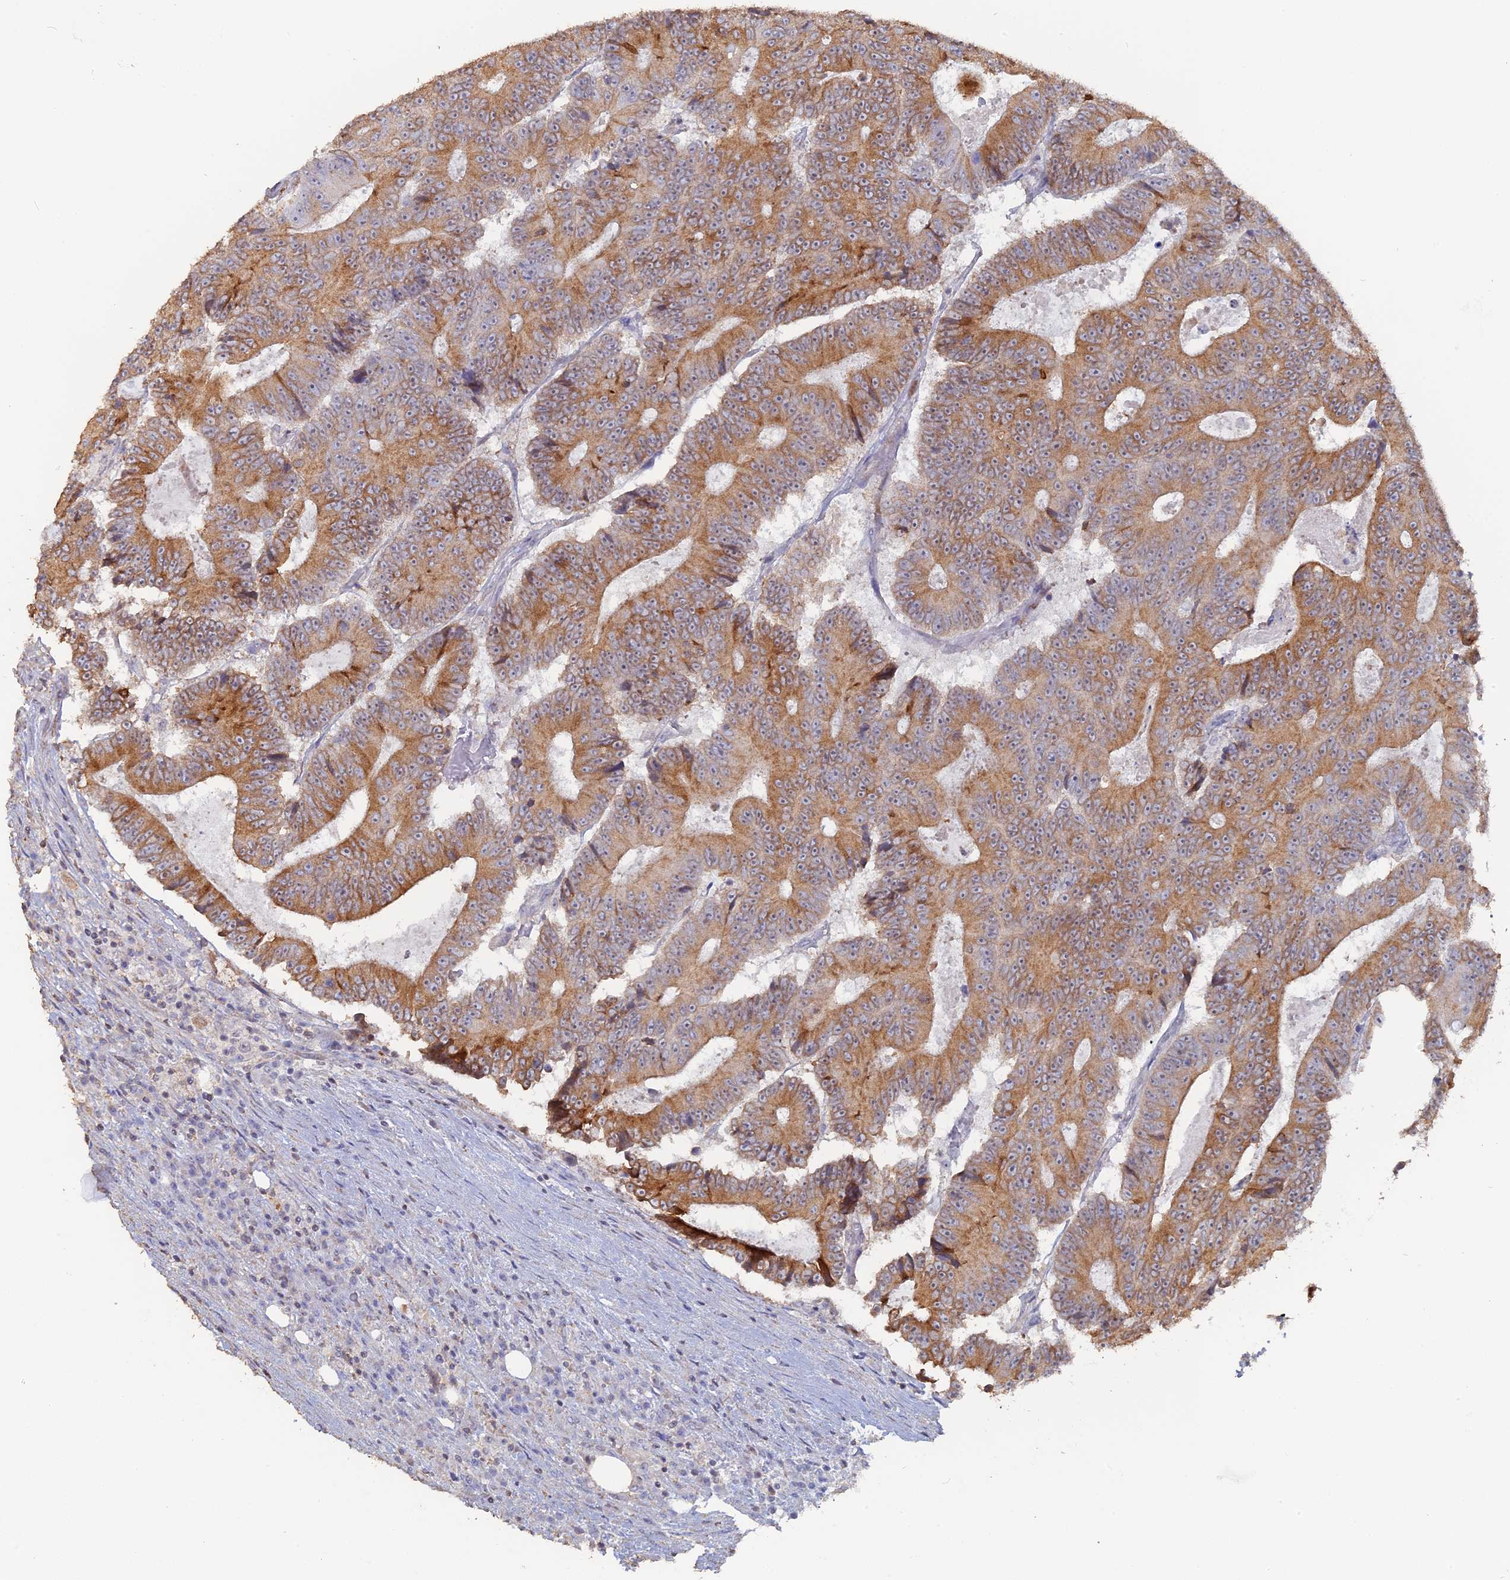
{"staining": {"intensity": "moderate", "quantity": ">75%", "location": "cytoplasmic/membranous"}, "tissue": "colorectal cancer", "cell_type": "Tumor cells", "image_type": "cancer", "snomed": [{"axis": "morphology", "description": "Adenocarcinoma, NOS"}, {"axis": "topography", "description": "Colon"}], "caption": "High-power microscopy captured an immunohistochemistry image of adenocarcinoma (colorectal), revealing moderate cytoplasmic/membranous staining in about >75% of tumor cells.", "gene": "SEMG2", "patient": {"sex": "male", "age": 83}}